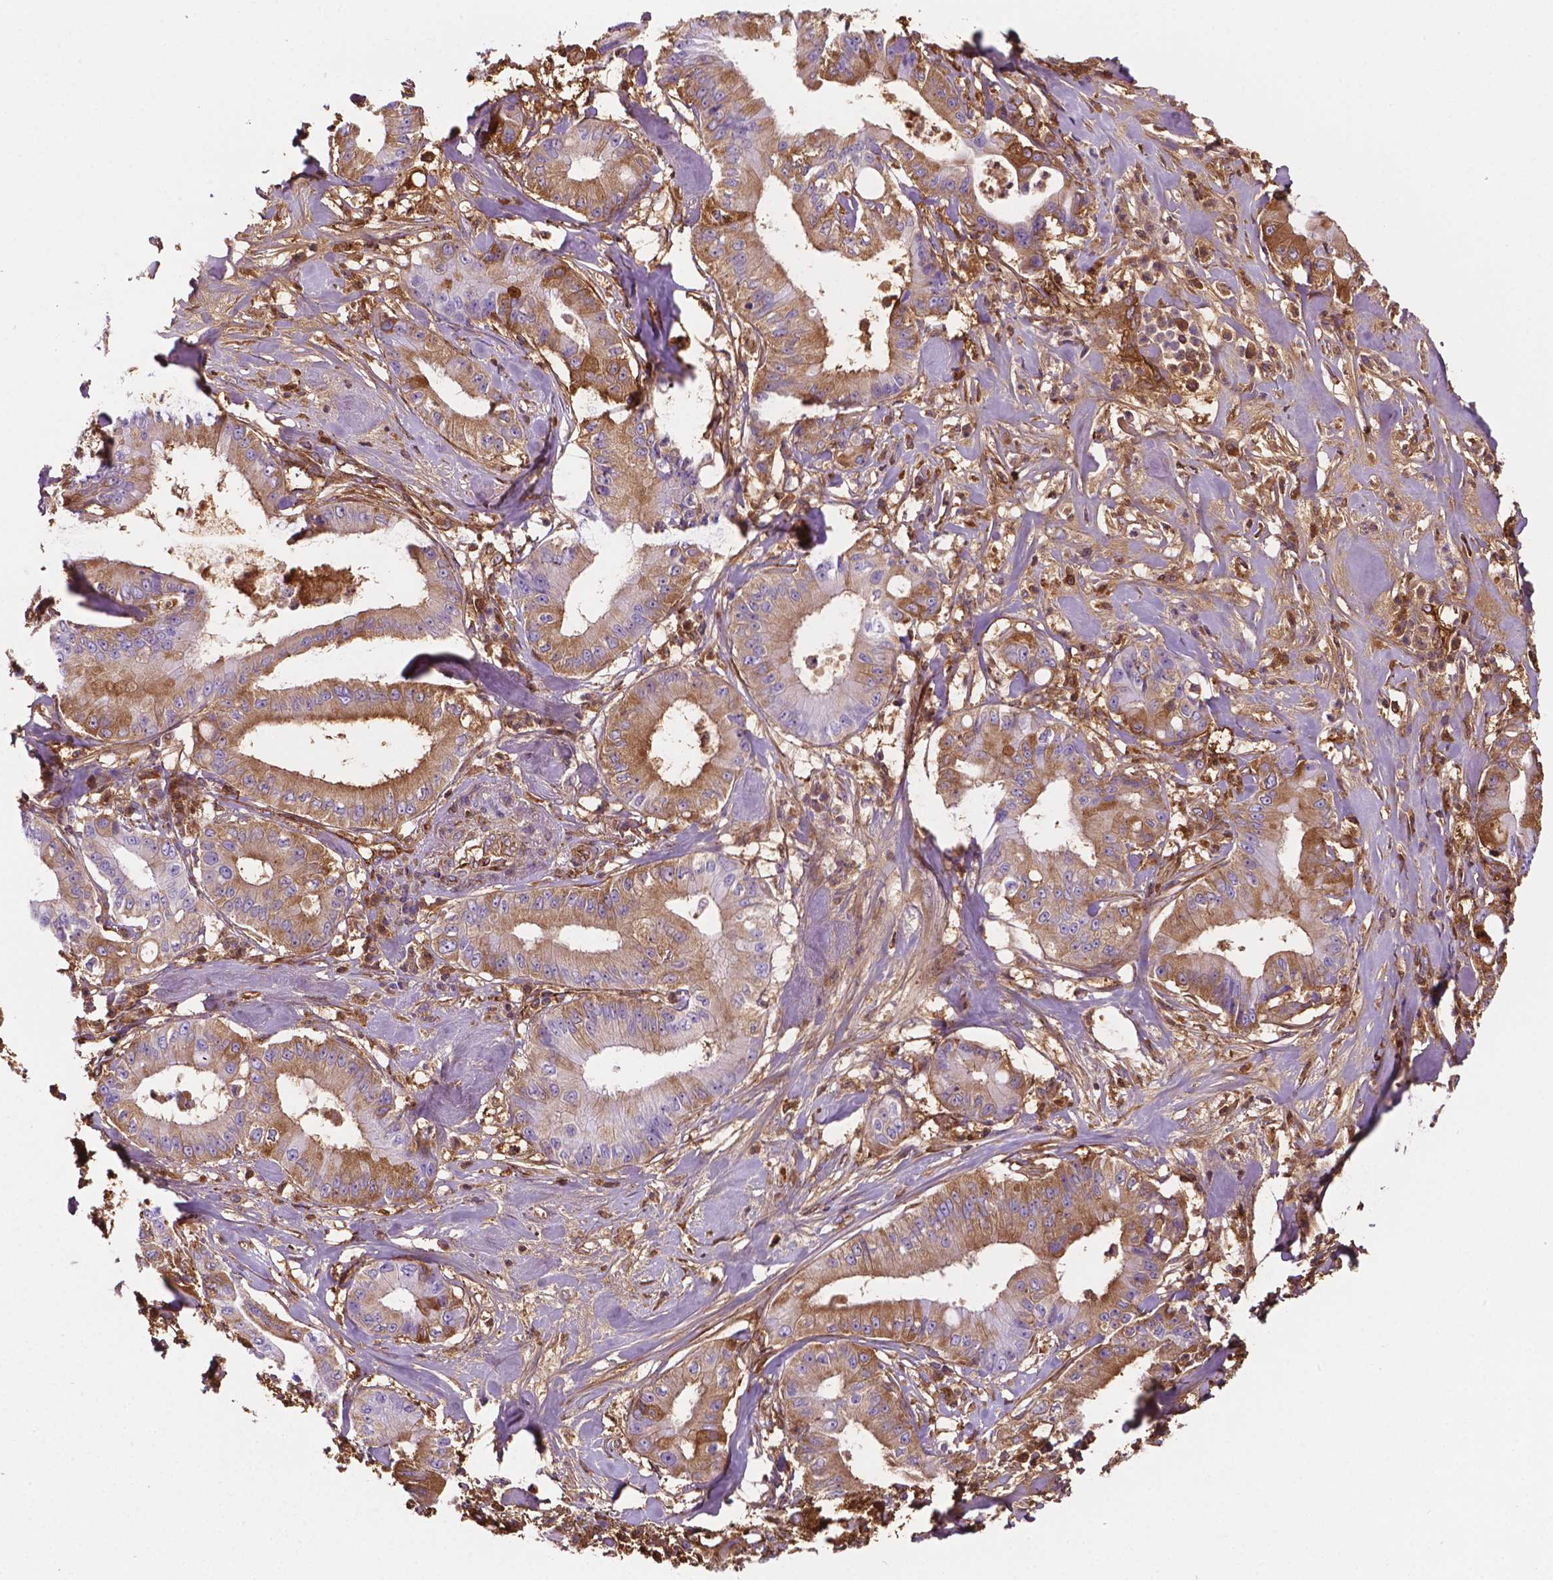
{"staining": {"intensity": "moderate", "quantity": "25%-75%", "location": "cytoplasmic/membranous"}, "tissue": "pancreatic cancer", "cell_type": "Tumor cells", "image_type": "cancer", "snomed": [{"axis": "morphology", "description": "Adenocarcinoma, NOS"}, {"axis": "topography", "description": "Pancreas"}], "caption": "There is medium levels of moderate cytoplasmic/membranous expression in tumor cells of adenocarcinoma (pancreatic), as demonstrated by immunohistochemical staining (brown color).", "gene": "DCN", "patient": {"sex": "male", "age": 71}}